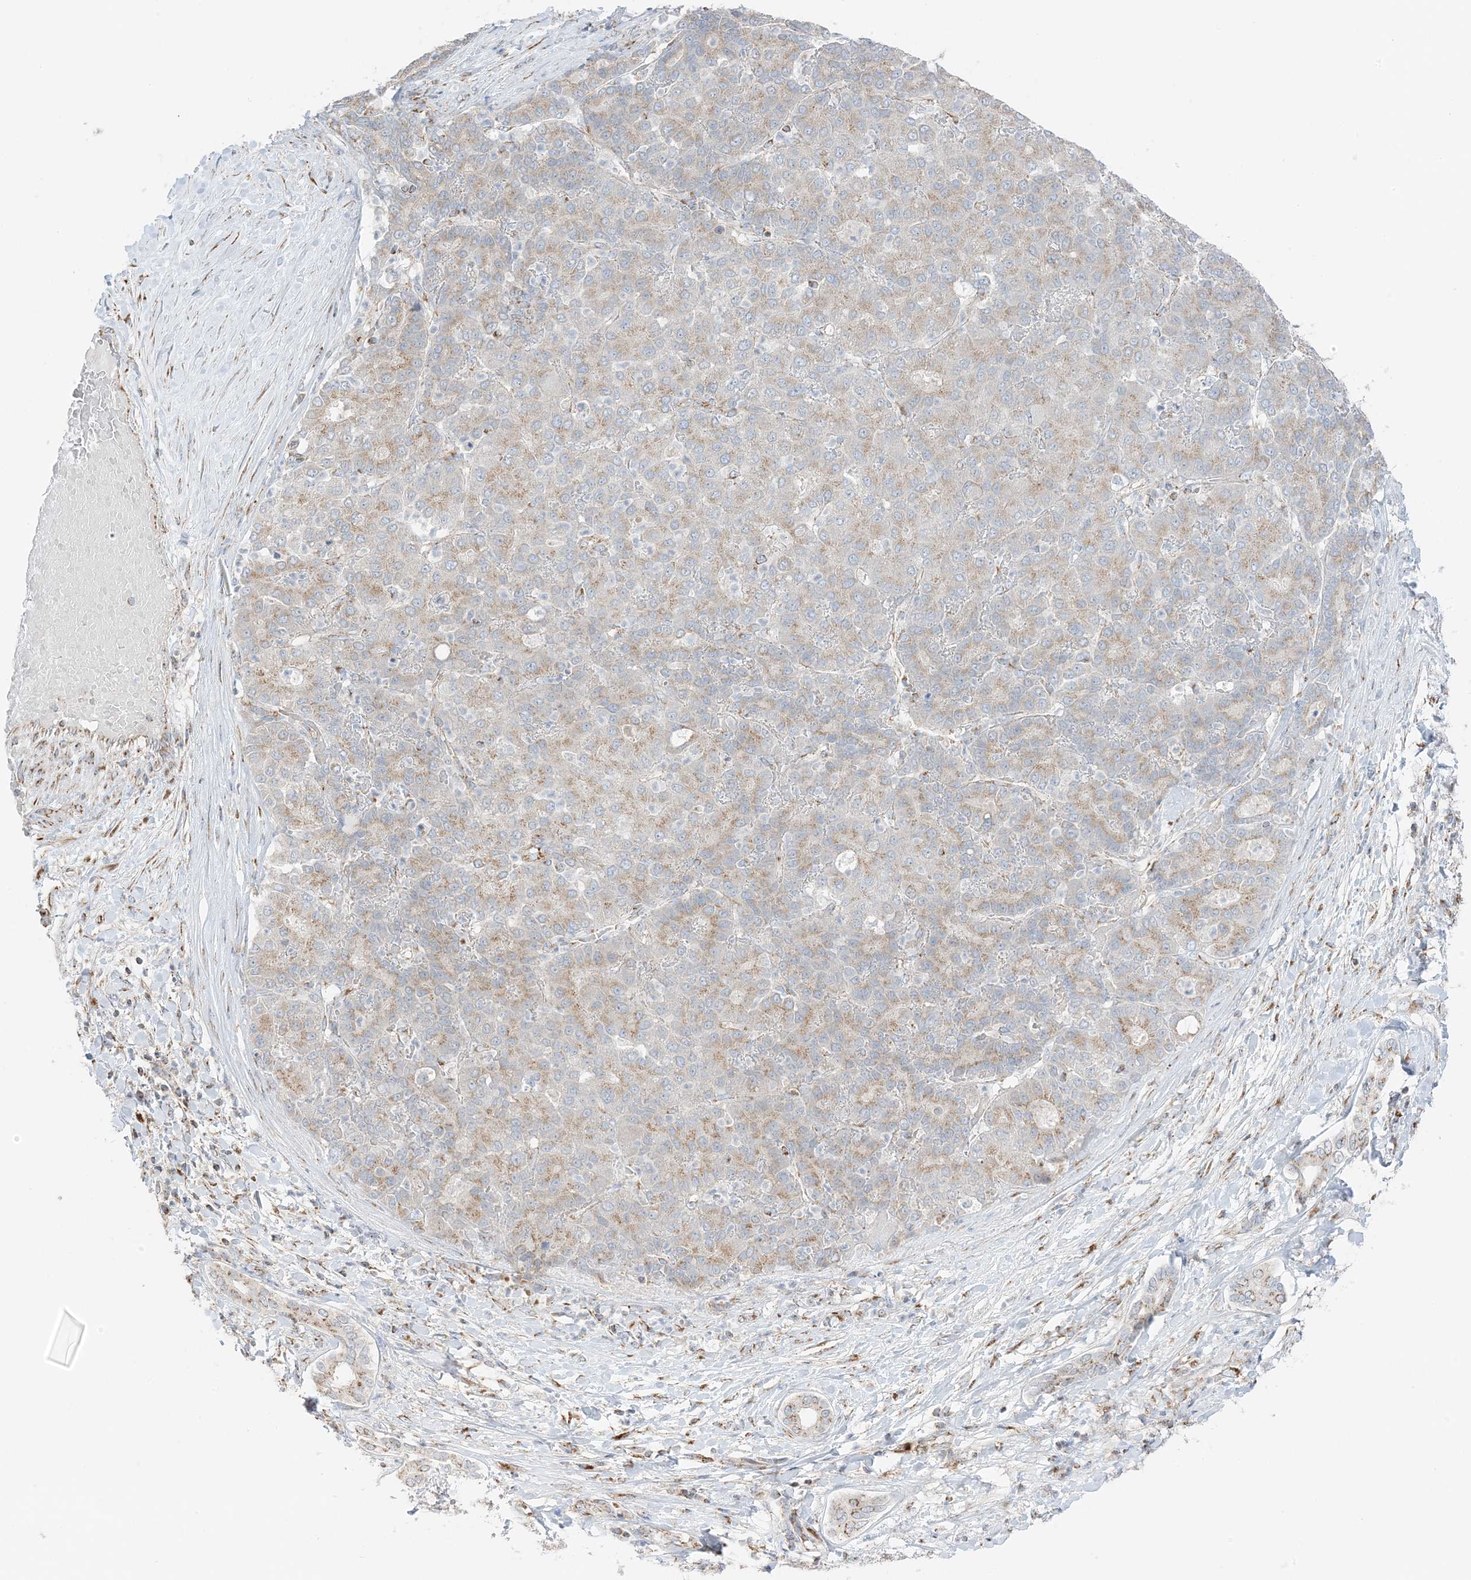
{"staining": {"intensity": "weak", "quantity": "<25%", "location": "cytoplasmic/membranous"}, "tissue": "liver cancer", "cell_type": "Tumor cells", "image_type": "cancer", "snomed": [{"axis": "morphology", "description": "Carcinoma, Hepatocellular, NOS"}, {"axis": "topography", "description": "Liver"}], "caption": "The micrograph reveals no significant expression in tumor cells of liver hepatocellular carcinoma.", "gene": "SLC25A12", "patient": {"sex": "male", "age": 65}}